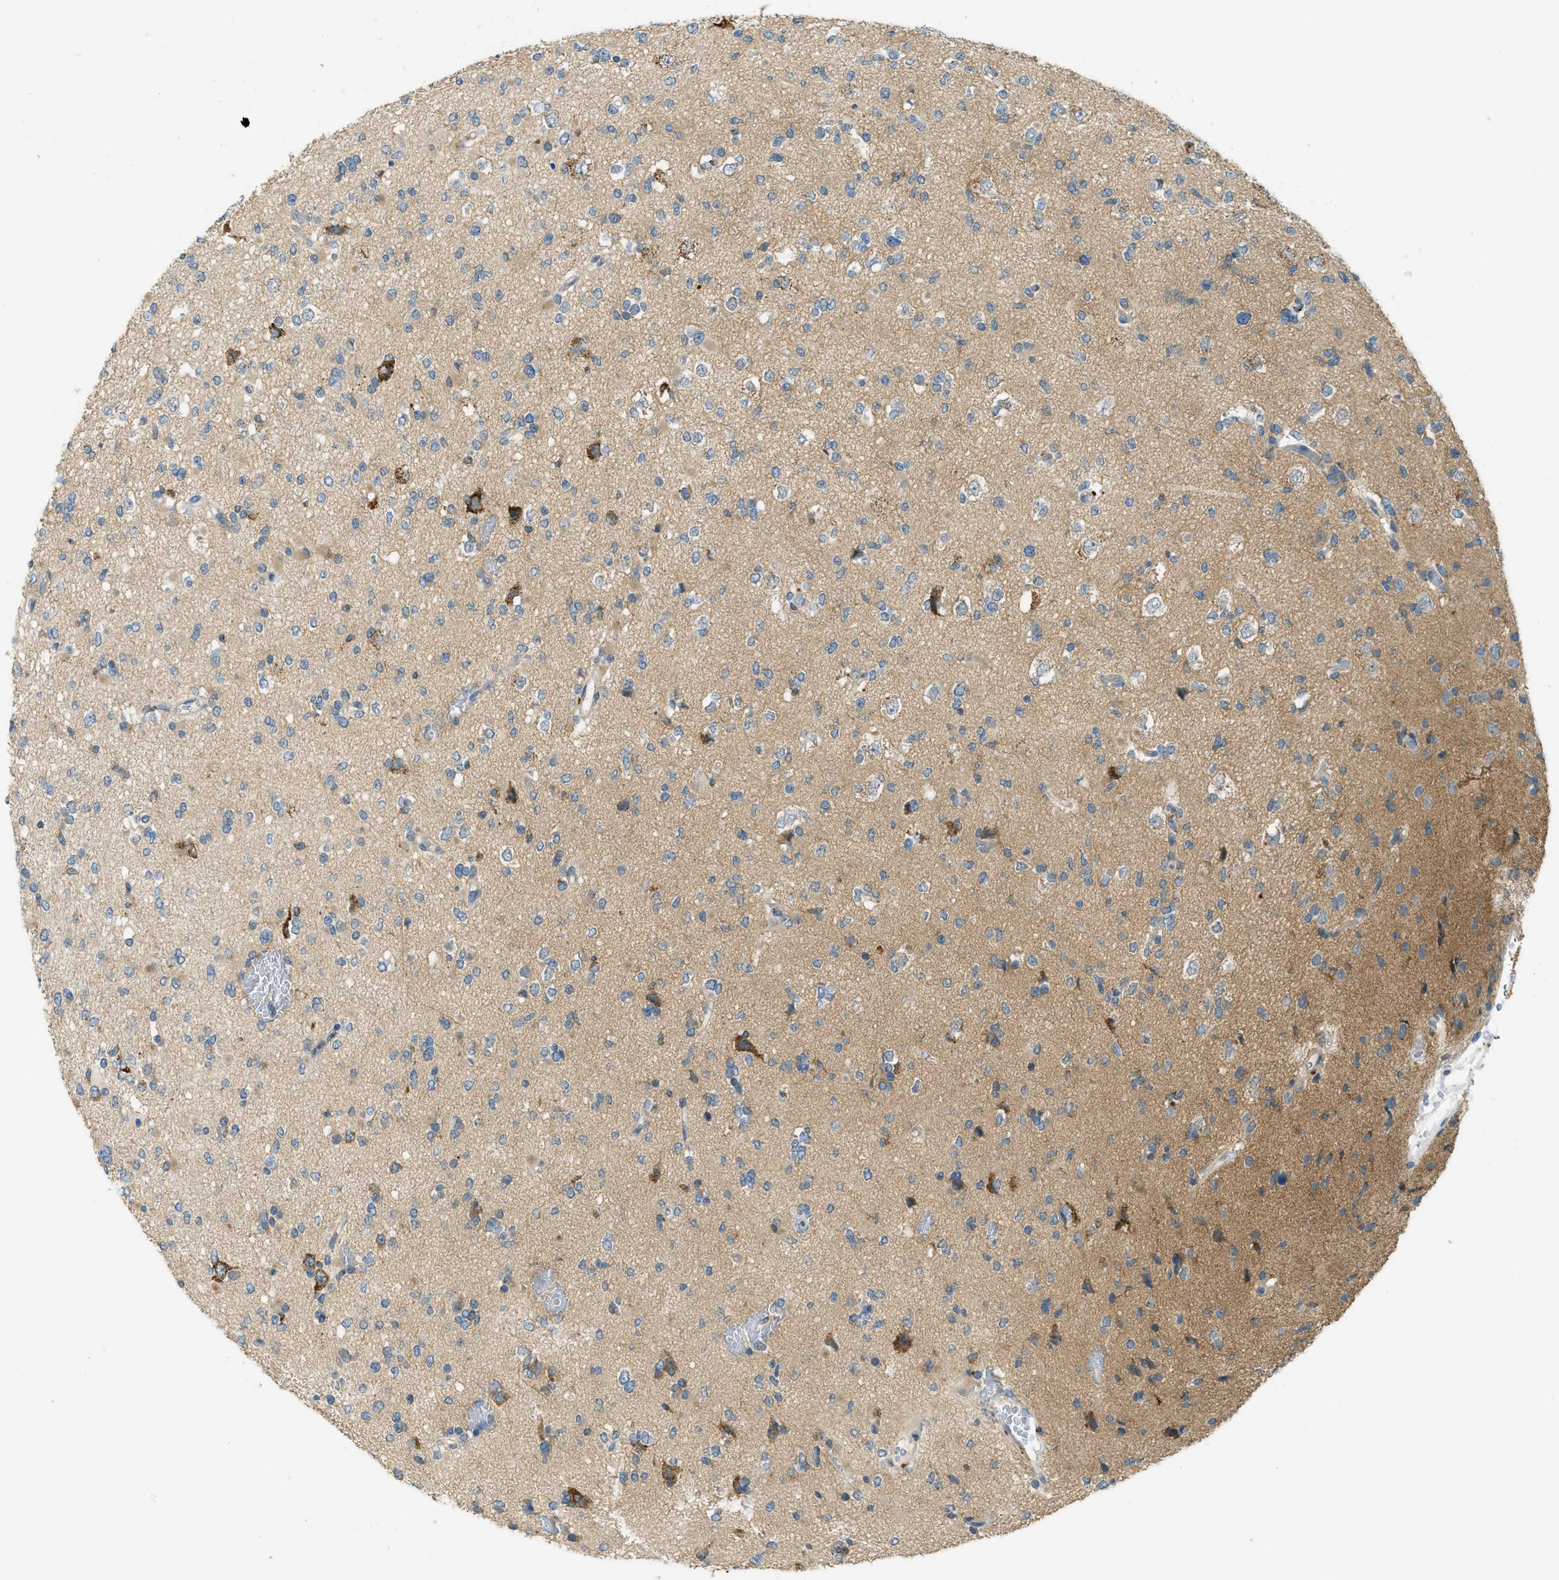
{"staining": {"intensity": "weak", "quantity": "25%-75%", "location": "cytoplasmic/membranous"}, "tissue": "glioma", "cell_type": "Tumor cells", "image_type": "cancer", "snomed": [{"axis": "morphology", "description": "Glioma, malignant, Low grade"}, {"axis": "topography", "description": "Brain"}], "caption": "Protein expression by IHC reveals weak cytoplasmic/membranous staining in approximately 25%-75% of tumor cells in glioma.", "gene": "PLBD2", "patient": {"sex": "female", "age": 22}}